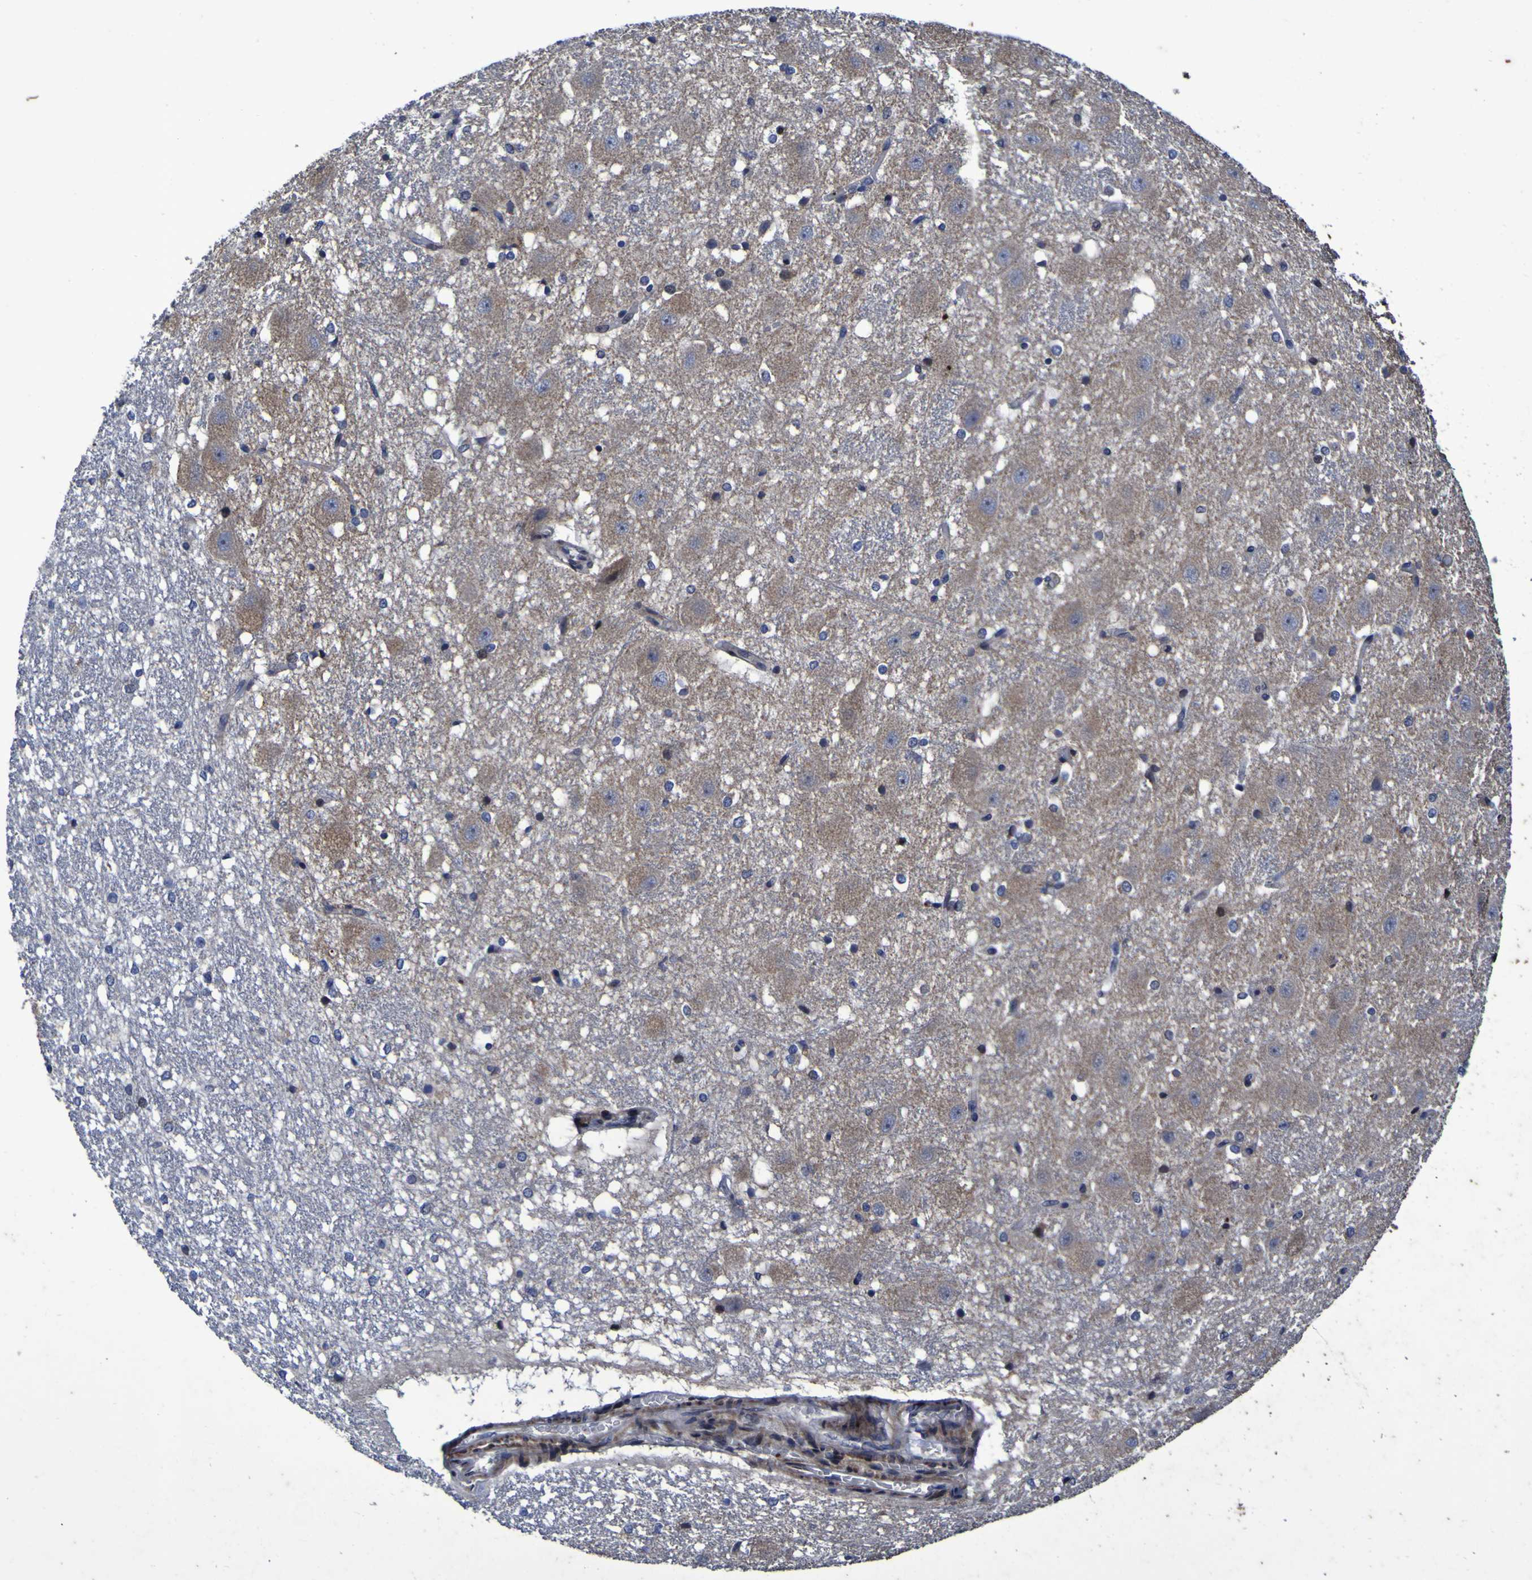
{"staining": {"intensity": "negative", "quantity": "none", "location": "none"}, "tissue": "hippocampus", "cell_type": "Glial cells", "image_type": "normal", "snomed": [{"axis": "morphology", "description": "Normal tissue, NOS"}, {"axis": "topography", "description": "Hippocampus"}], "caption": "High power microscopy image of an IHC histopathology image of benign hippocampus, revealing no significant positivity in glial cells. Nuclei are stained in blue.", "gene": "P3H1", "patient": {"sex": "female", "age": 19}}